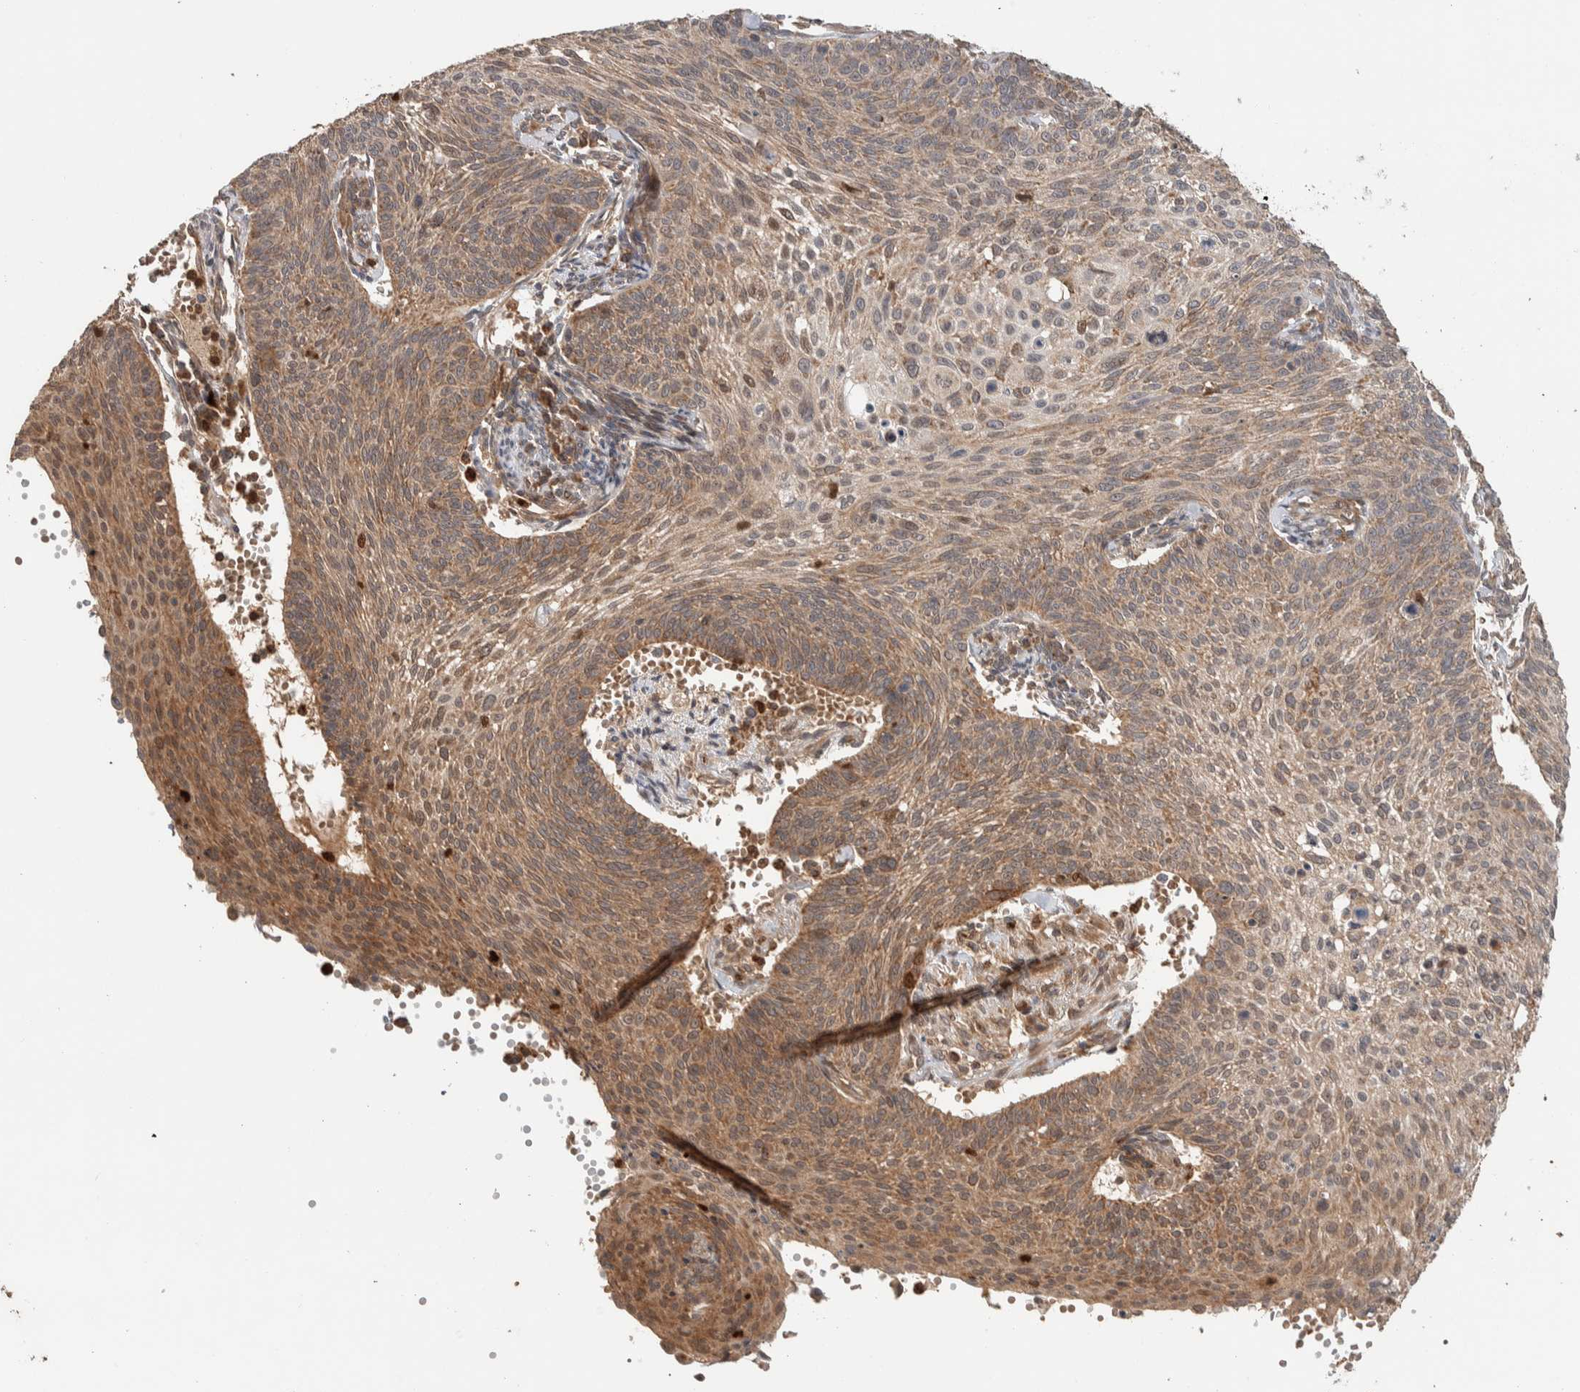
{"staining": {"intensity": "moderate", "quantity": ">75%", "location": "cytoplasmic/membranous"}, "tissue": "cervical cancer", "cell_type": "Tumor cells", "image_type": "cancer", "snomed": [{"axis": "morphology", "description": "Squamous cell carcinoma, NOS"}, {"axis": "topography", "description": "Cervix"}], "caption": "A photomicrograph of cervical squamous cell carcinoma stained for a protein shows moderate cytoplasmic/membranous brown staining in tumor cells. (DAB IHC with brightfield microscopy, high magnification).", "gene": "VPS53", "patient": {"sex": "female", "age": 70}}